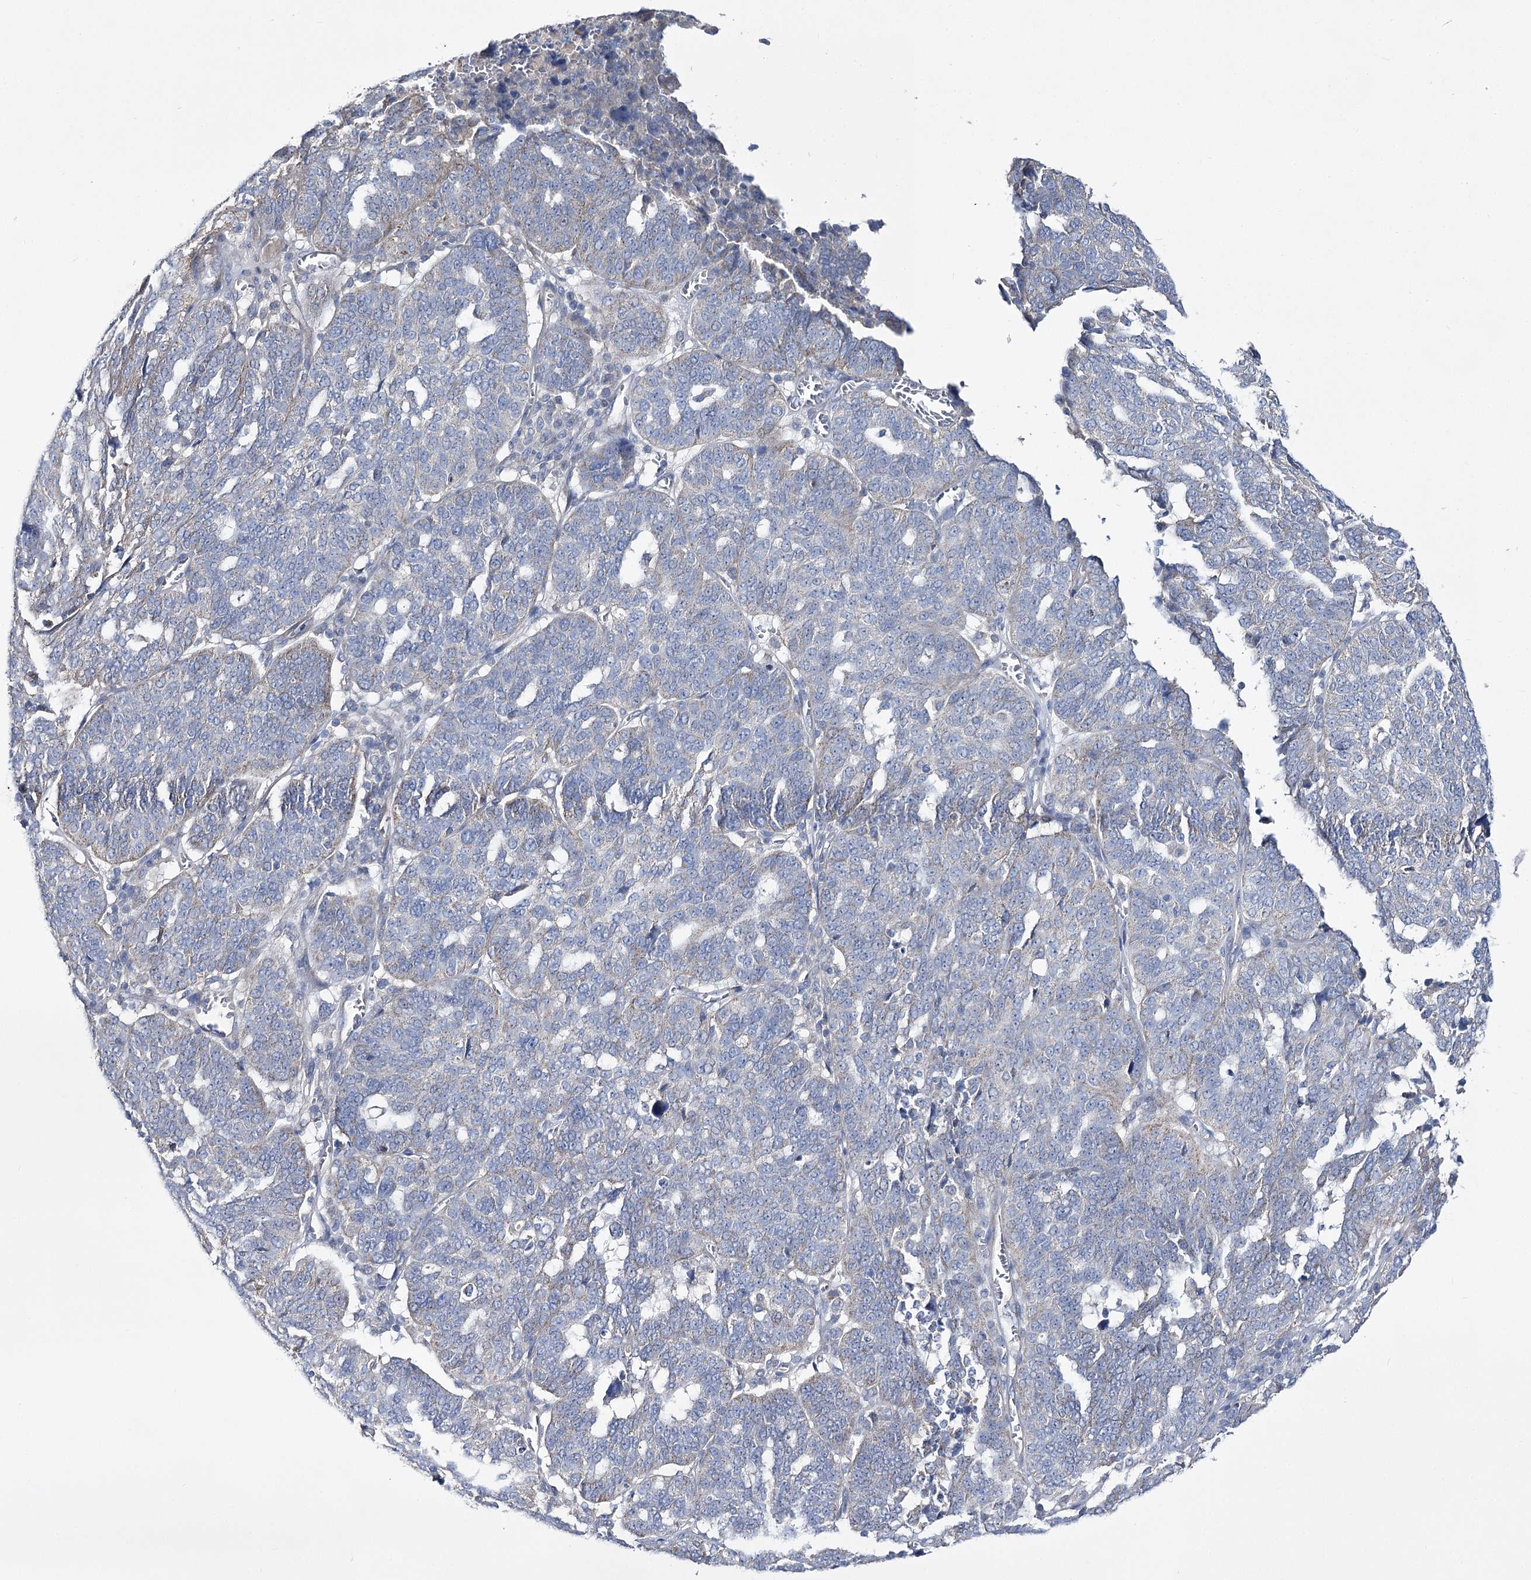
{"staining": {"intensity": "negative", "quantity": "none", "location": "none"}, "tissue": "ovarian cancer", "cell_type": "Tumor cells", "image_type": "cancer", "snomed": [{"axis": "morphology", "description": "Cystadenocarcinoma, serous, NOS"}, {"axis": "topography", "description": "Ovary"}], "caption": "Immunohistochemical staining of human ovarian cancer reveals no significant positivity in tumor cells.", "gene": "AURKC", "patient": {"sex": "female", "age": 59}}